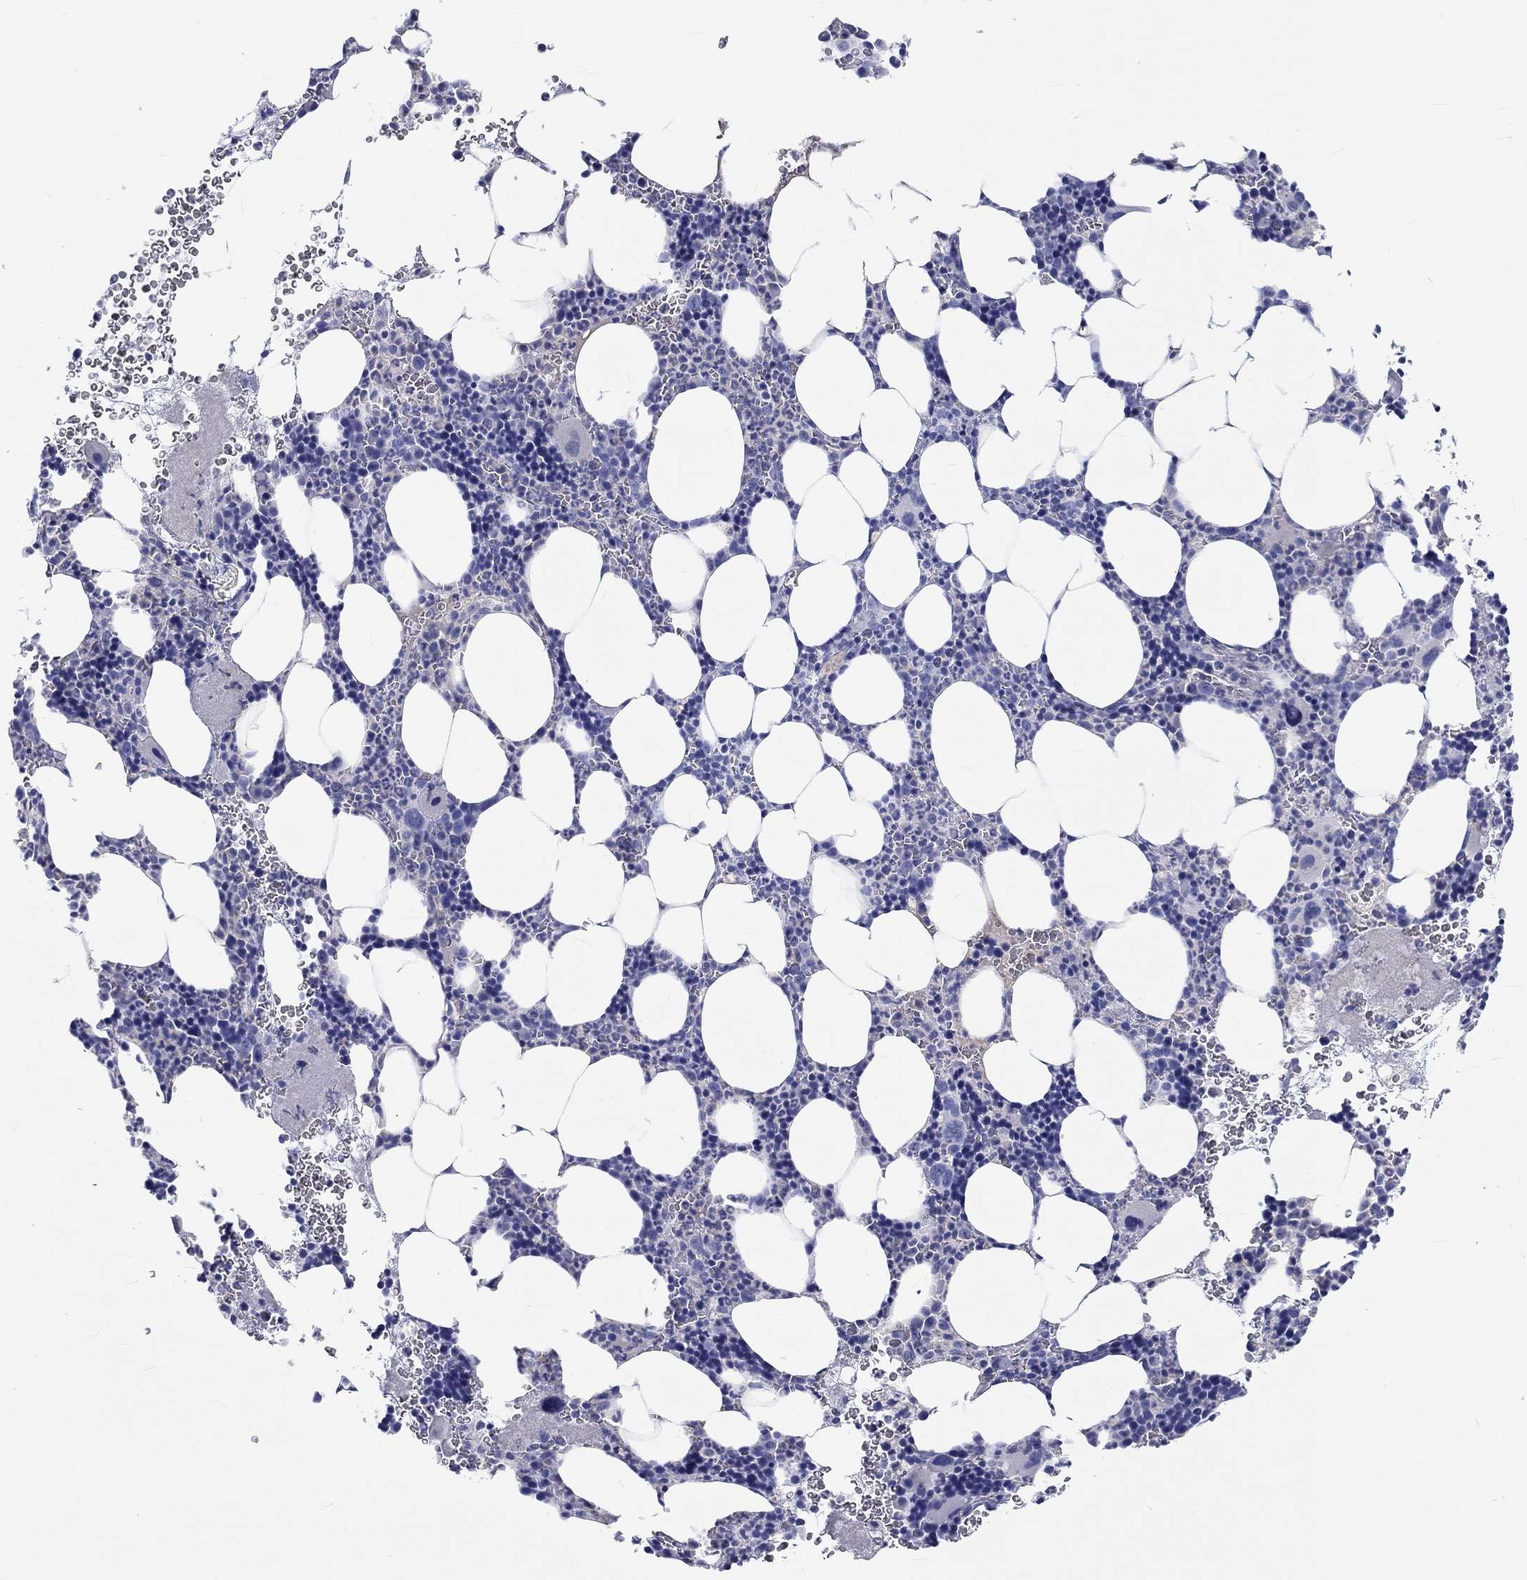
{"staining": {"intensity": "negative", "quantity": "none", "location": "none"}, "tissue": "bone marrow", "cell_type": "Hematopoietic cells", "image_type": "normal", "snomed": [{"axis": "morphology", "description": "Normal tissue, NOS"}, {"axis": "topography", "description": "Bone marrow"}], "caption": "The photomicrograph reveals no significant positivity in hematopoietic cells of bone marrow. (Brightfield microscopy of DAB IHC at high magnification).", "gene": "CDY1B", "patient": {"sex": "male", "age": 44}}